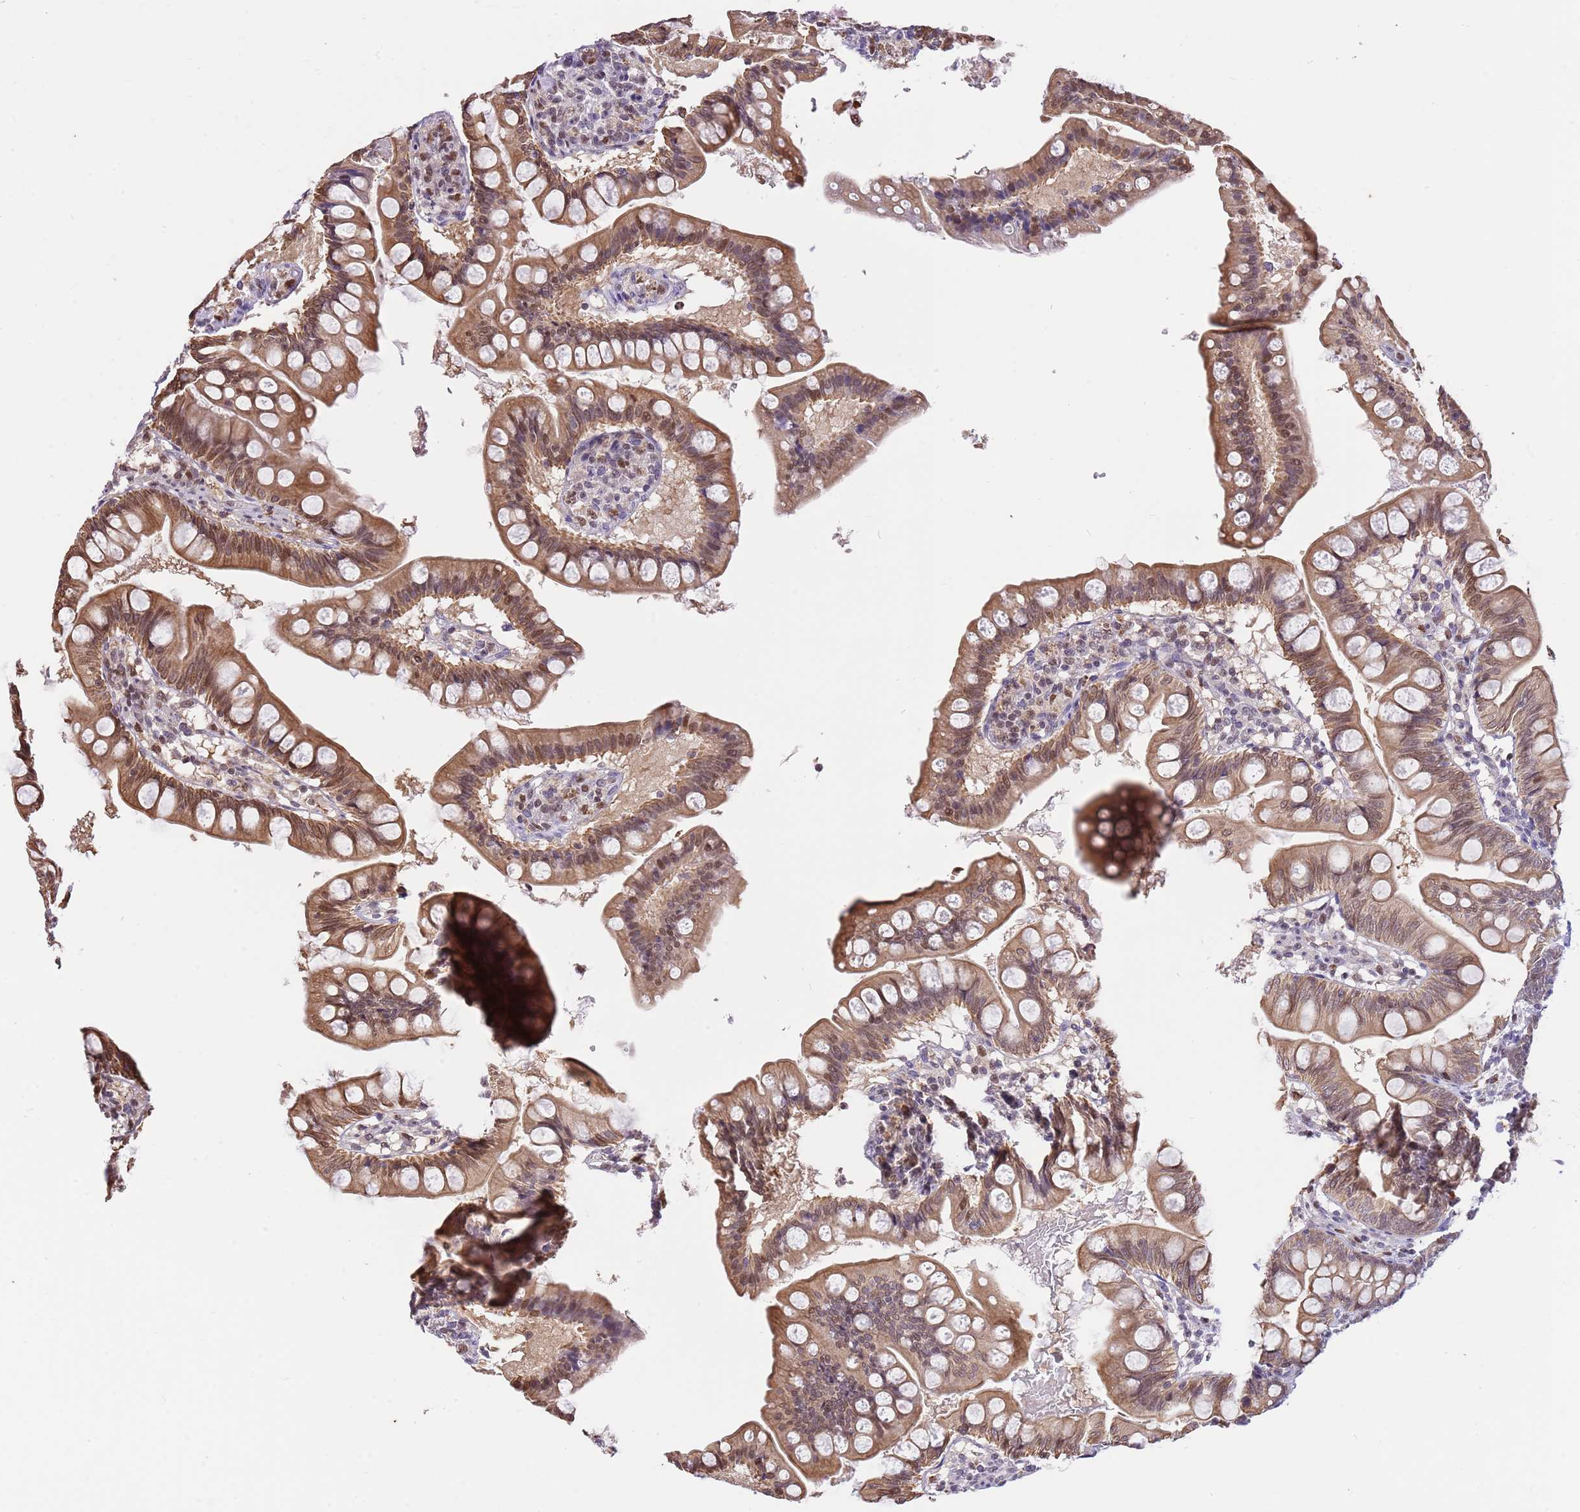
{"staining": {"intensity": "moderate", "quantity": ">75%", "location": "cytoplasmic/membranous,nuclear"}, "tissue": "small intestine", "cell_type": "Glandular cells", "image_type": "normal", "snomed": [{"axis": "morphology", "description": "Normal tissue, NOS"}, {"axis": "topography", "description": "Small intestine"}], "caption": "Human small intestine stained with a brown dye displays moderate cytoplasmic/membranous,nuclear positive staining in approximately >75% of glandular cells.", "gene": "RFK", "patient": {"sex": "male", "age": 7}}